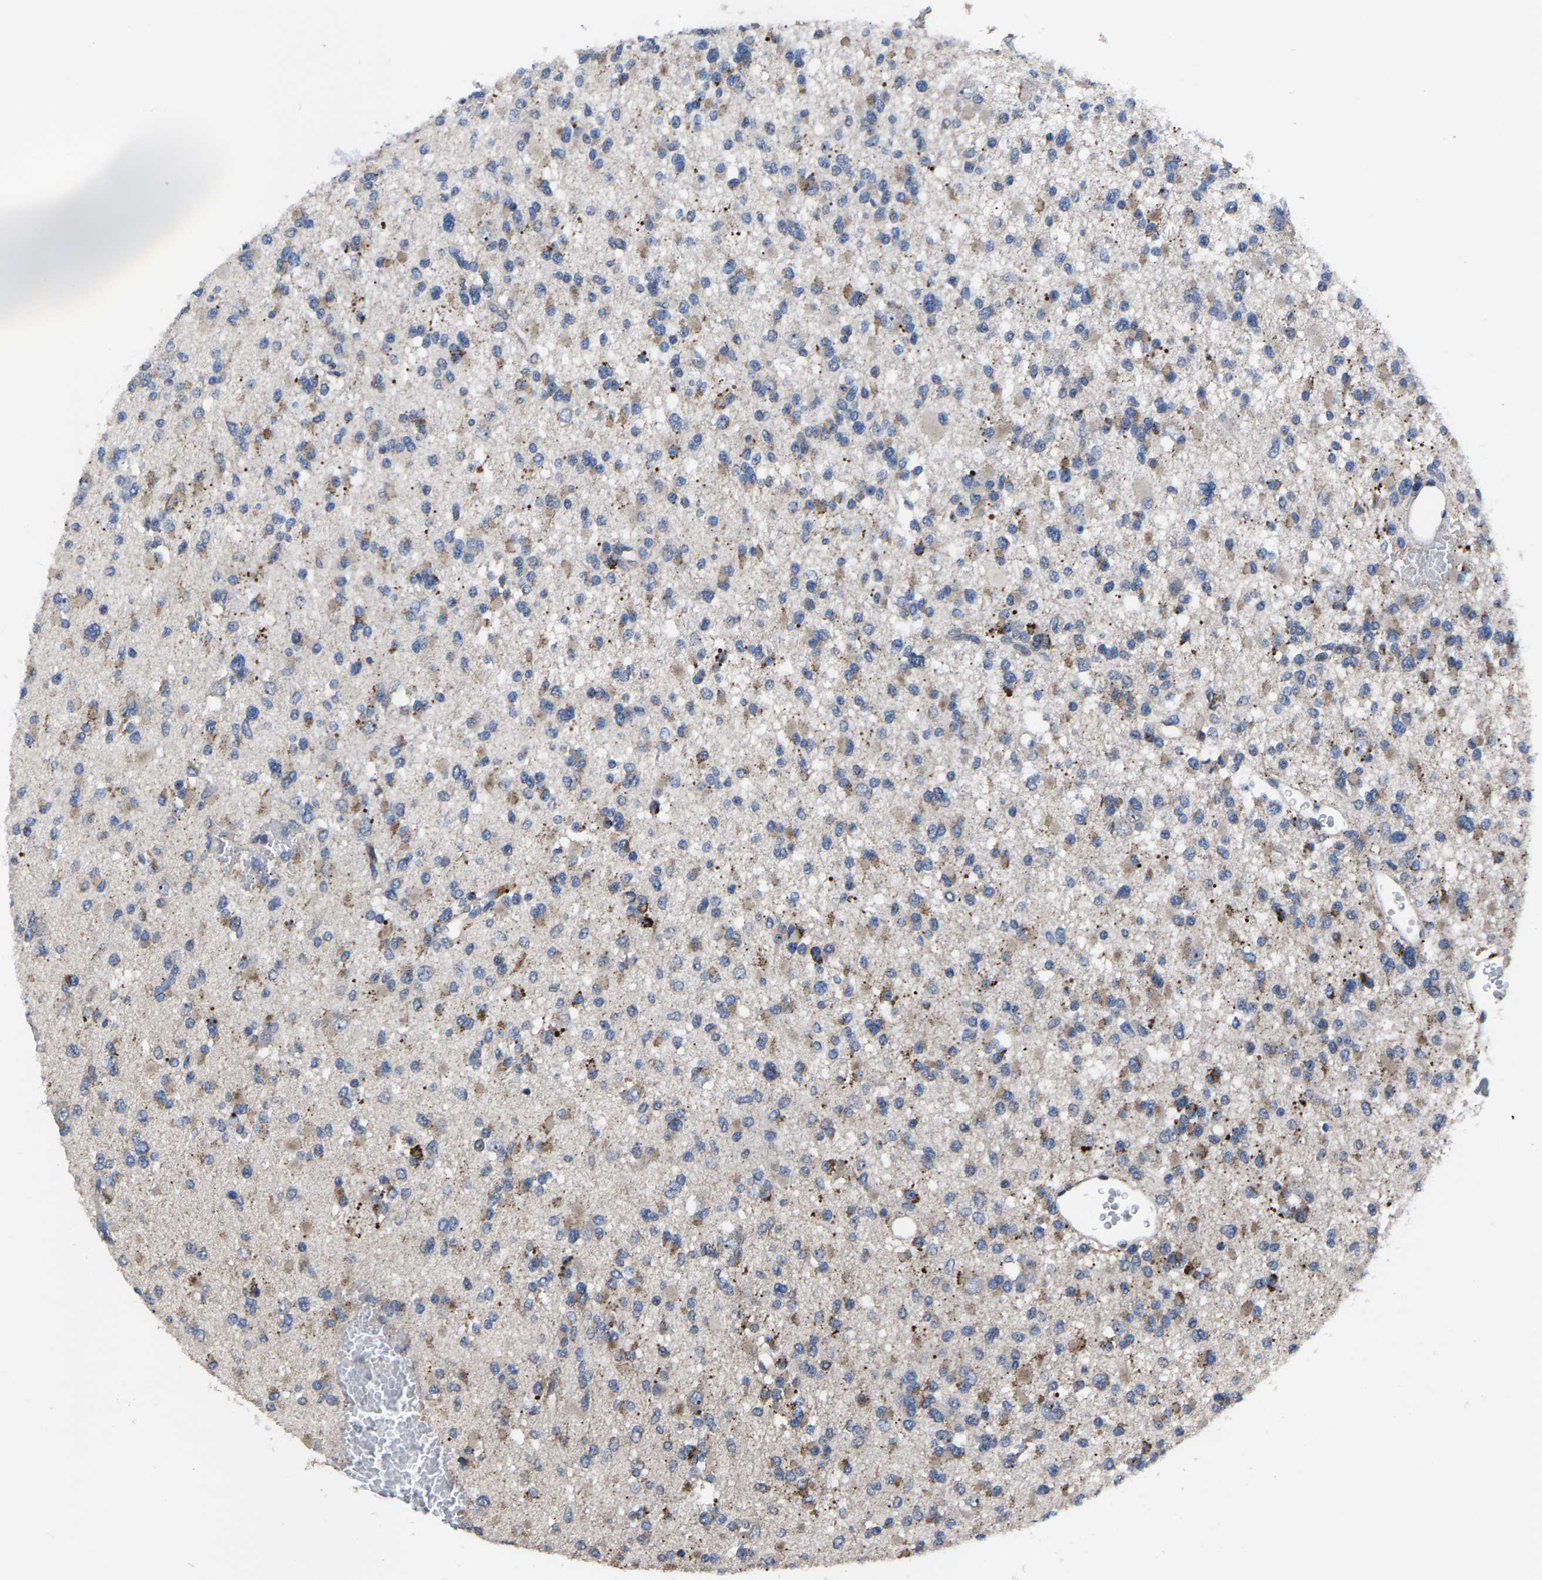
{"staining": {"intensity": "weak", "quantity": "<25%", "location": "cytoplasmic/membranous"}, "tissue": "glioma", "cell_type": "Tumor cells", "image_type": "cancer", "snomed": [{"axis": "morphology", "description": "Glioma, malignant, Low grade"}, {"axis": "topography", "description": "Brain"}], "caption": "The histopathology image displays no significant positivity in tumor cells of glioma.", "gene": "HAUS6", "patient": {"sex": "female", "age": 22}}